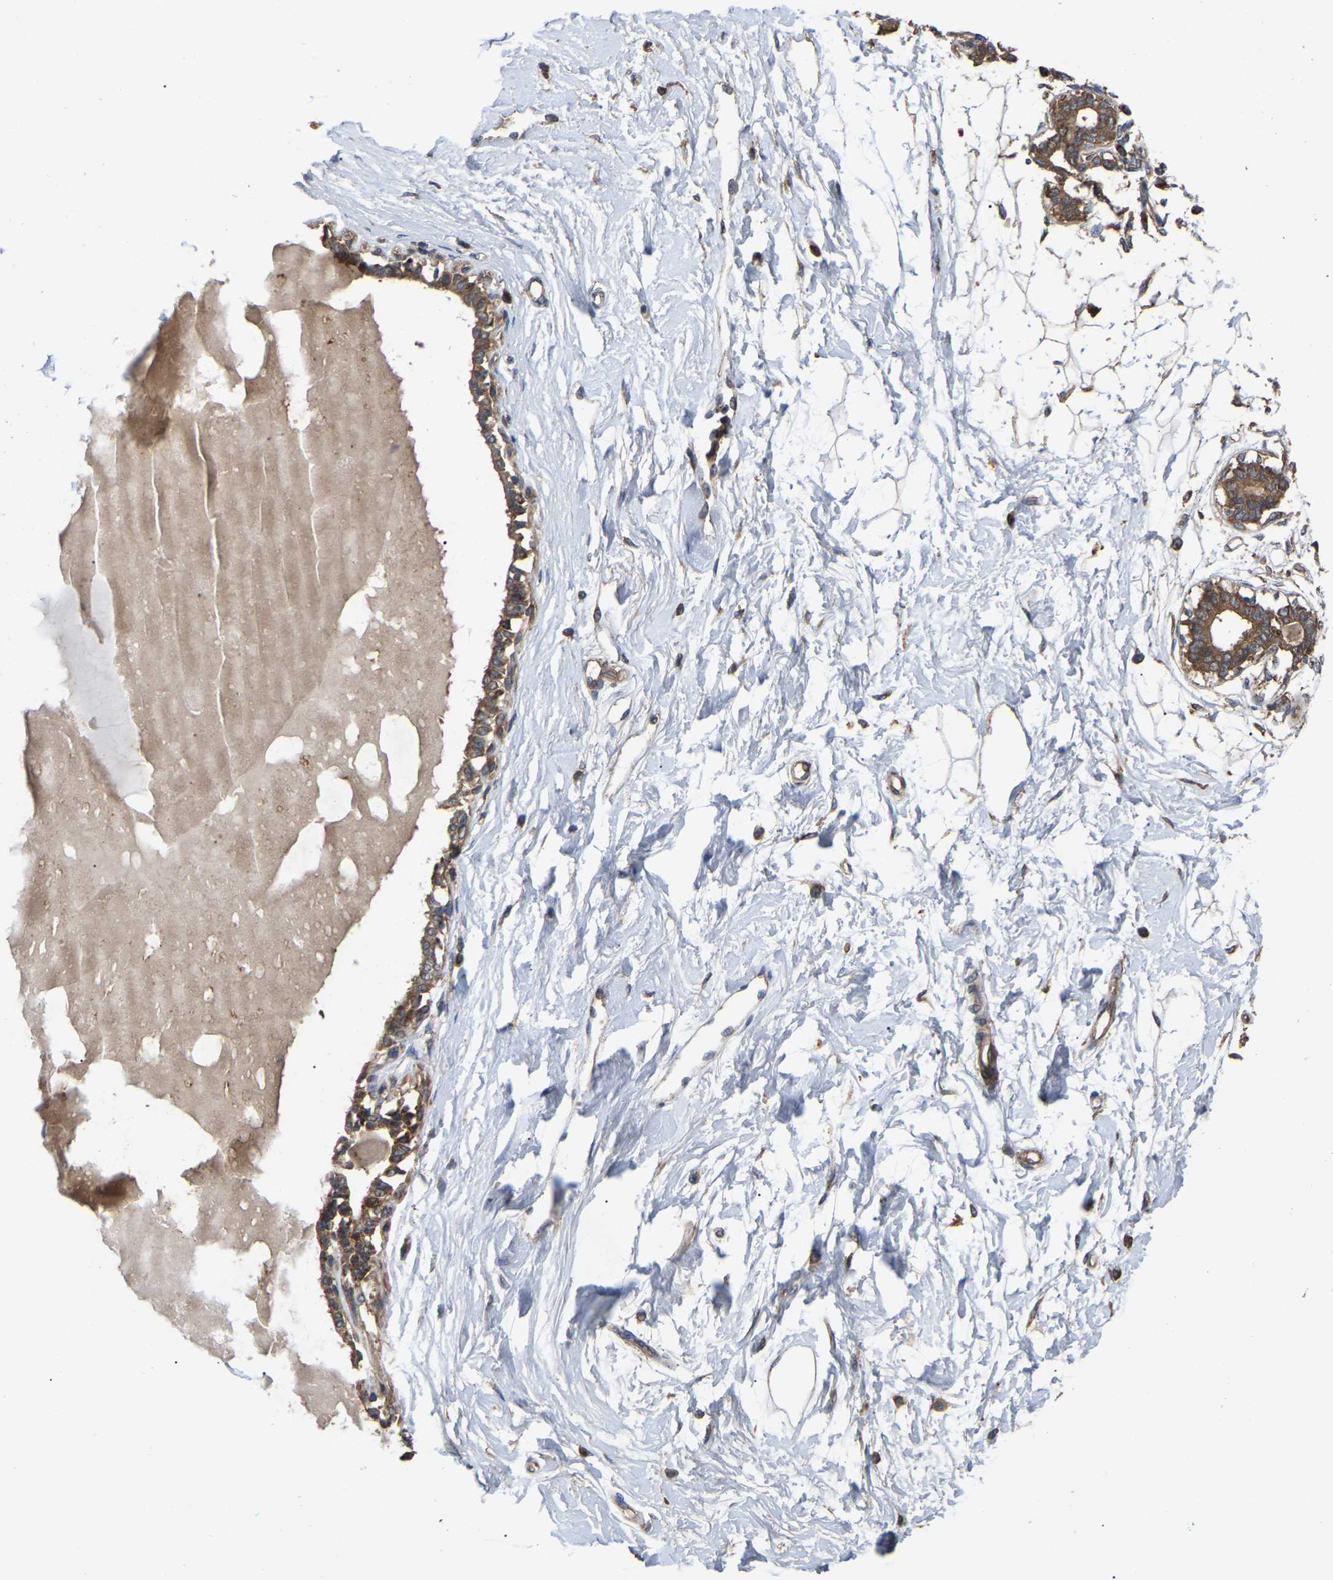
{"staining": {"intensity": "moderate", "quantity": "<25%", "location": "cytoplasmic/membranous"}, "tissue": "breast", "cell_type": "Adipocytes", "image_type": "normal", "snomed": [{"axis": "morphology", "description": "Normal tissue, NOS"}, {"axis": "topography", "description": "Breast"}], "caption": "The histopathology image demonstrates staining of benign breast, revealing moderate cytoplasmic/membranous protein staining (brown color) within adipocytes. Immunohistochemistry (ihc) stains the protein in brown and the nuclei are stained blue.", "gene": "GCC1", "patient": {"sex": "female", "age": 45}}